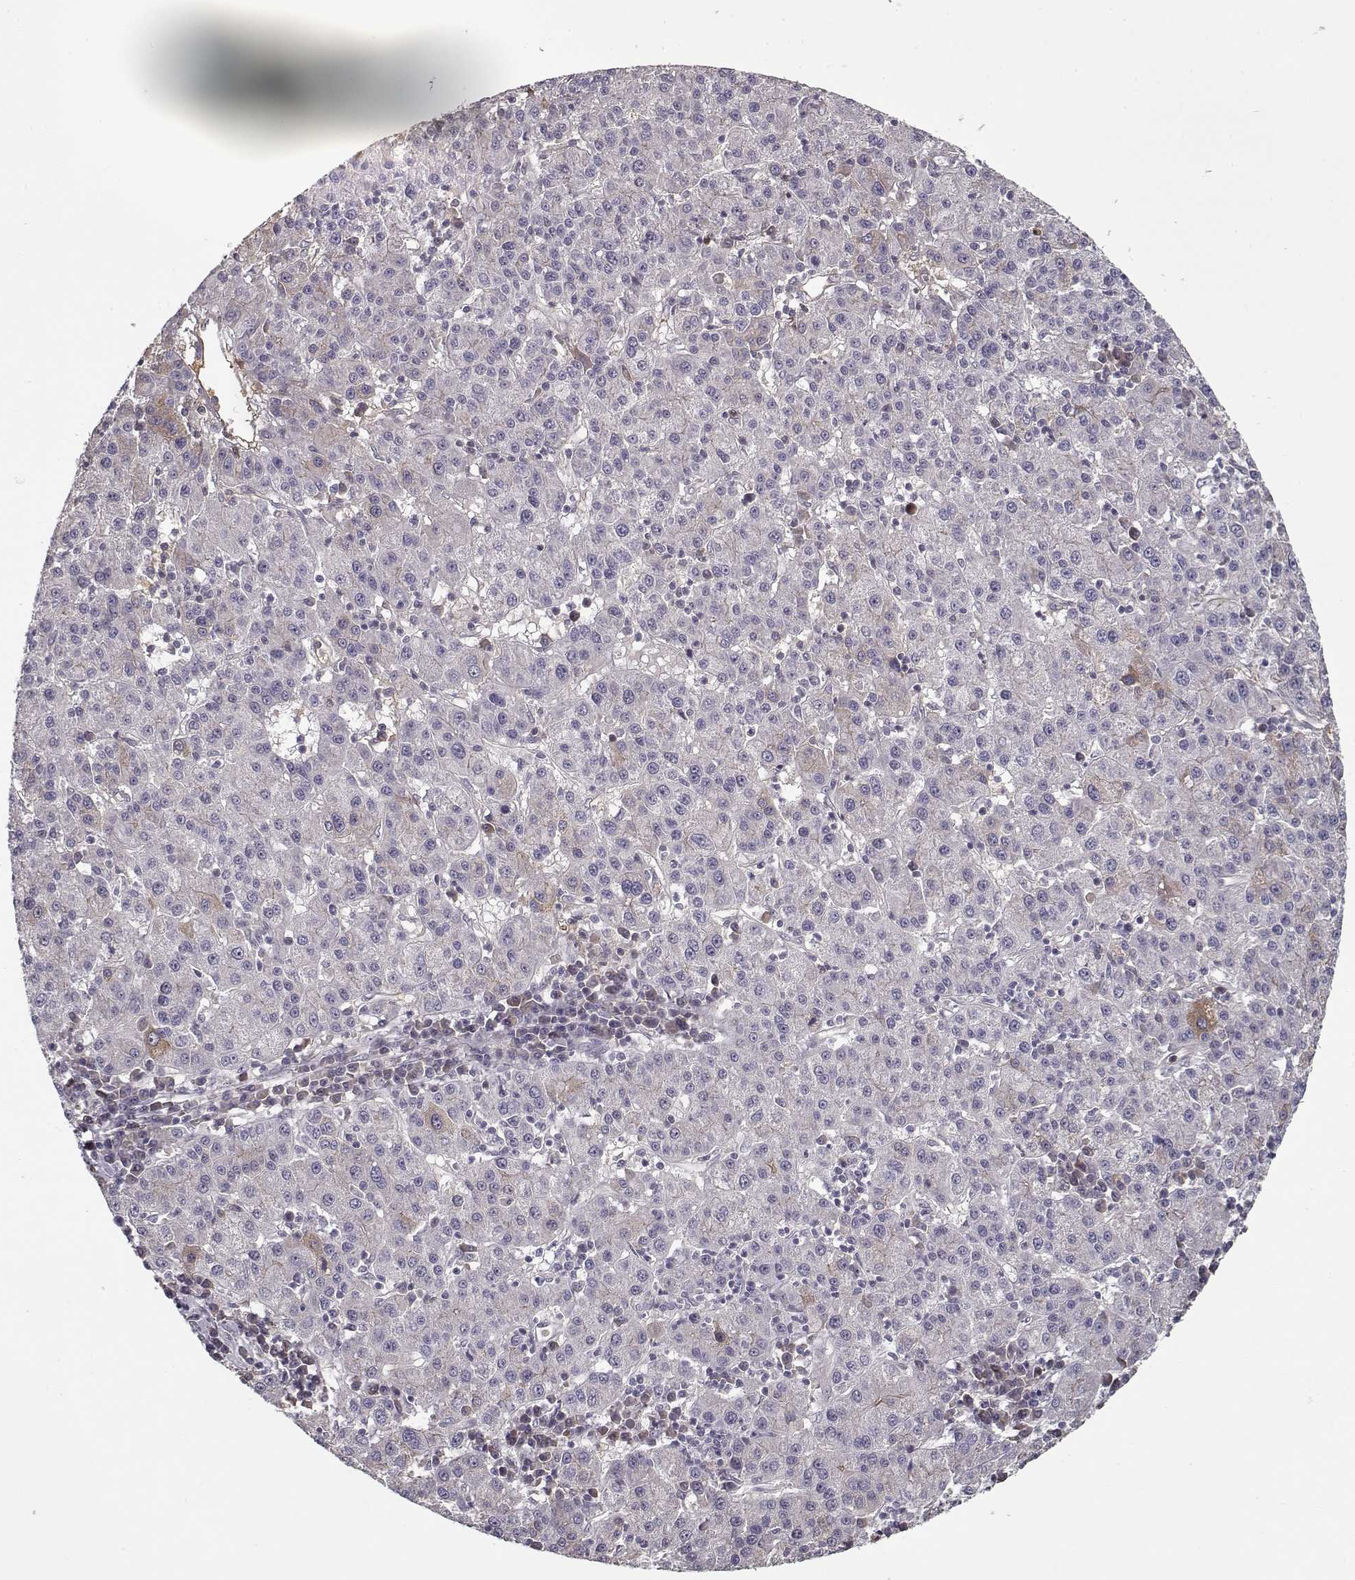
{"staining": {"intensity": "negative", "quantity": "none", "location": "none"}, "tissue": "liver cancer", "cell_type": "Tumor cells", "image_type": "cancer", "snomed": [{"axis": "morphology", "description": "Carcinoma, Hepatocellular, NOS"}, {"axis": "topography", "description": "Liver"}], "caption": "IHC photomicrograph of neoplastic tissue: liver cancer (hepatocellular carcinoma) stained with DAB displays no significant protein staining in tumor cells.", "gene": "AFM", "patient": {"sex": "female", "age": 60}}